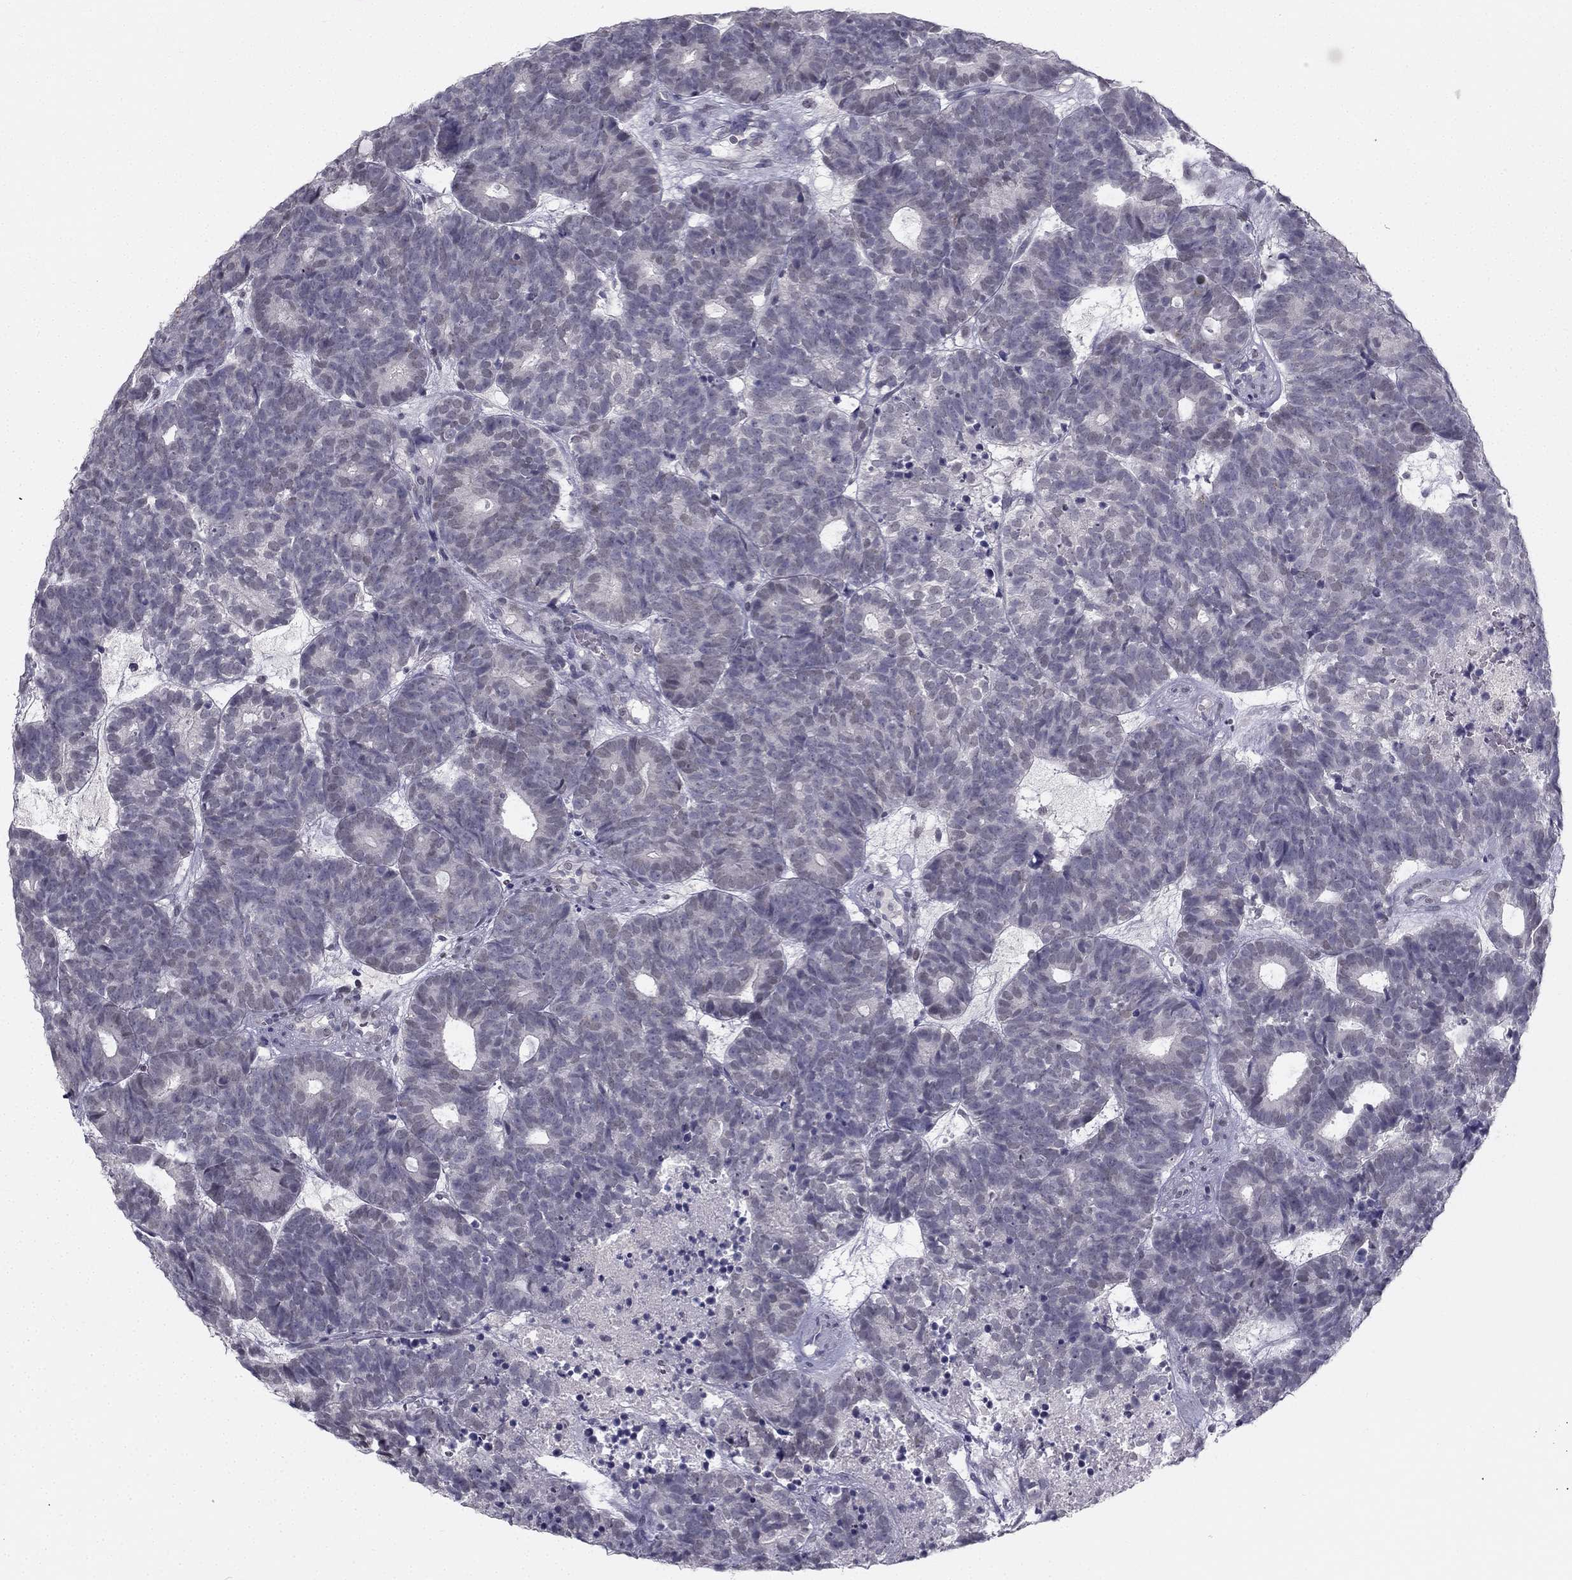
{"staining": {"intensity": "negative", "quantity": "none", "location": "none"}, "tissue": "head and neck cancer", "cell_type": "Tumor cells", "image_type": "cancer", "snomed": [{"axis": "morphology", "description": "Adenocarcinoma, NOS"}, {"axis": "topography", "description": "Head-Neck"}], "caption": "This is a image of IHC staining of head and neck adenocarcinoma, which shows no expression in tumor cells. (DAB IHC with hematoxylin counter stain).", "gene": "TRPS1", "patient": {"sex": "female", "age": 81}}